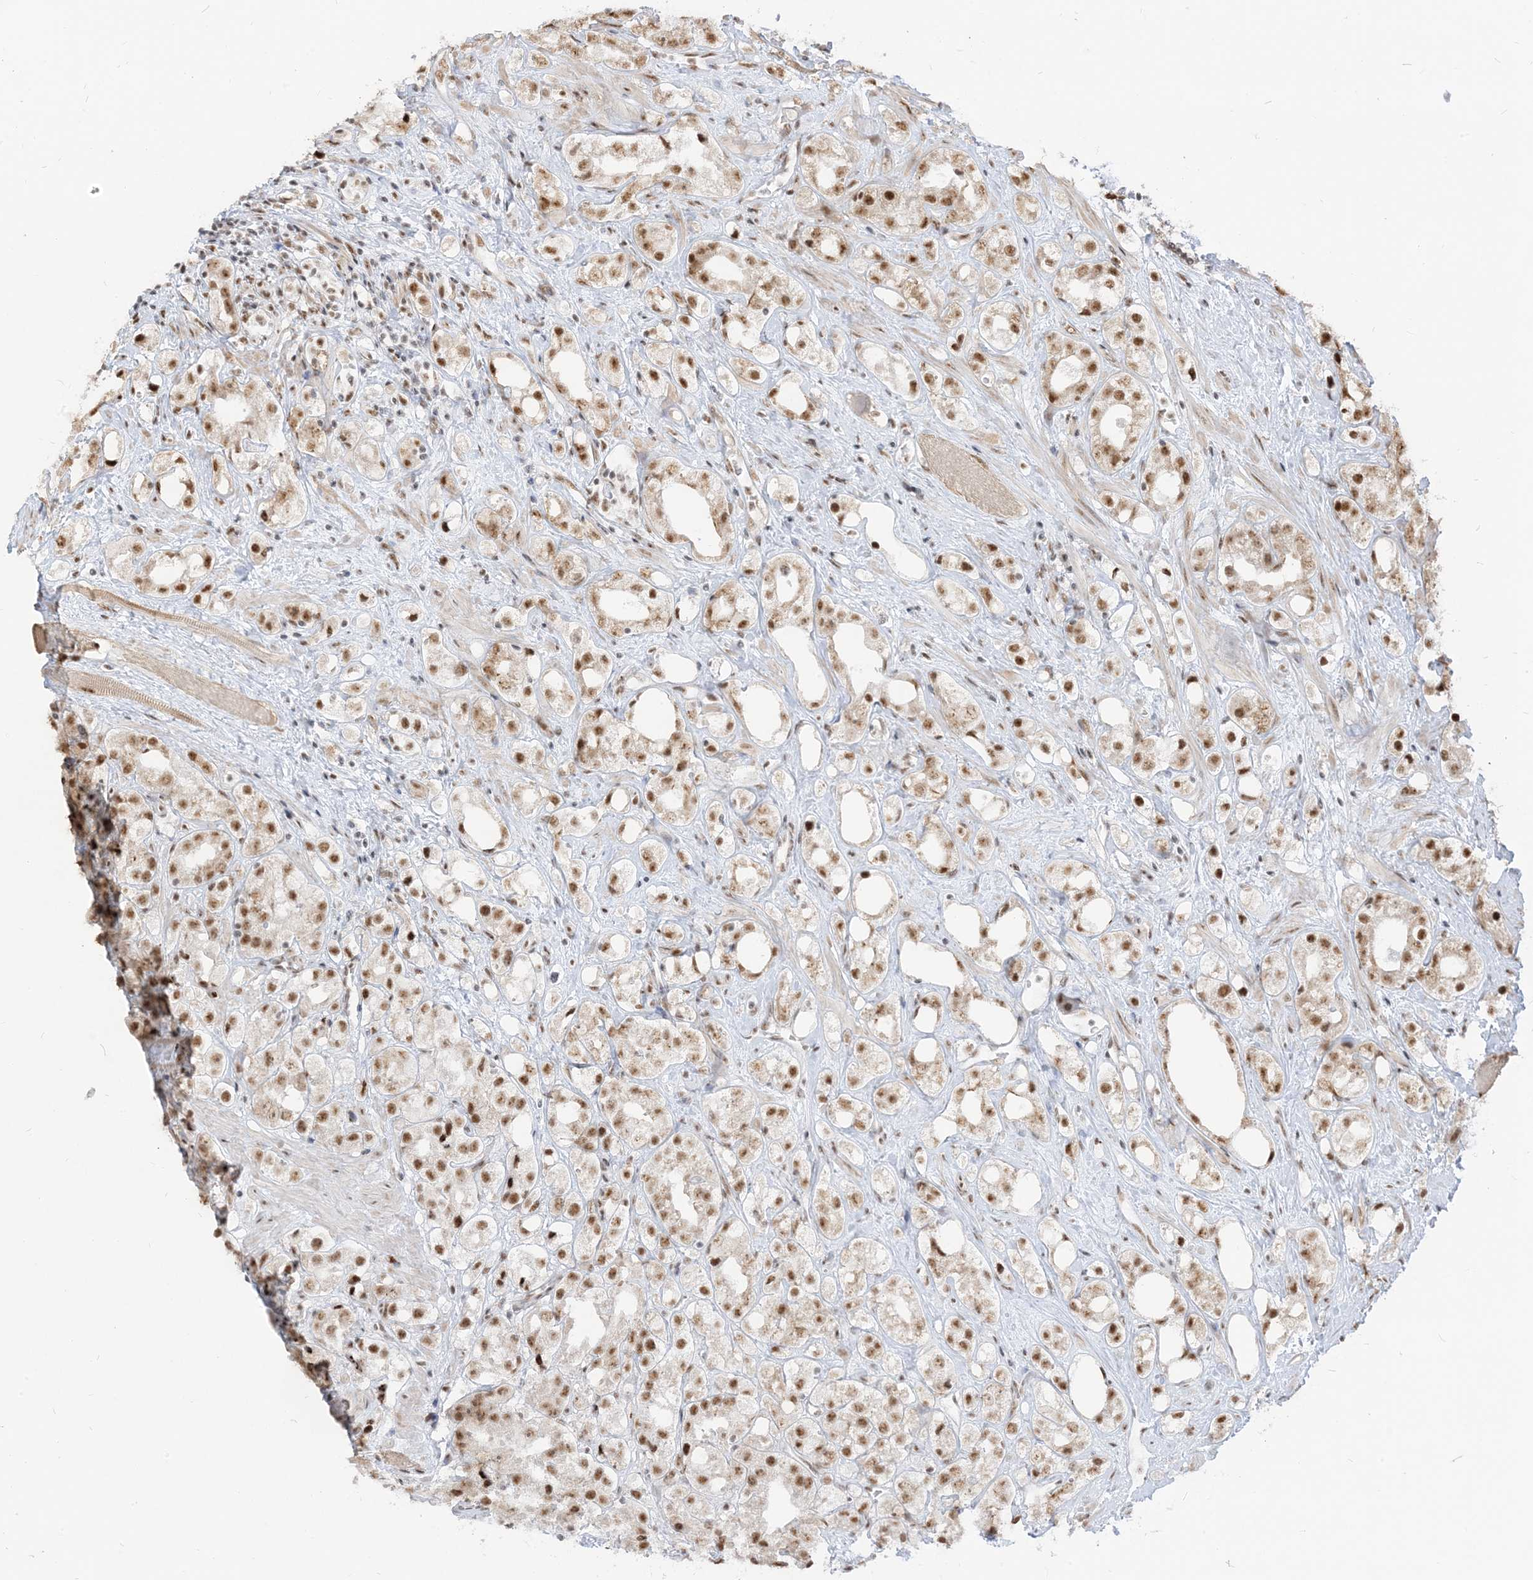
{"staining": {"intensity": "moderate", "quantity": ">75%", "location": "nuclear"}, "tissue": "prostate cancer", "cell_type": "Tumor cells", "image_type": "cancer", "snomed": [{"axis": "morphology", "description": "Adenocarcinoma, NOS"}, {"axis": "topography", "description": "Prostate"}], "caption": "Immunohistochemical staining of human prostate cancer (adenocarcinoma) reveals medium levels of moderate nuclear protein expression in approximately >75% of tumor cells.", "gene": "ARGLU1", "patient": {"sex": "male", "age": 79}}